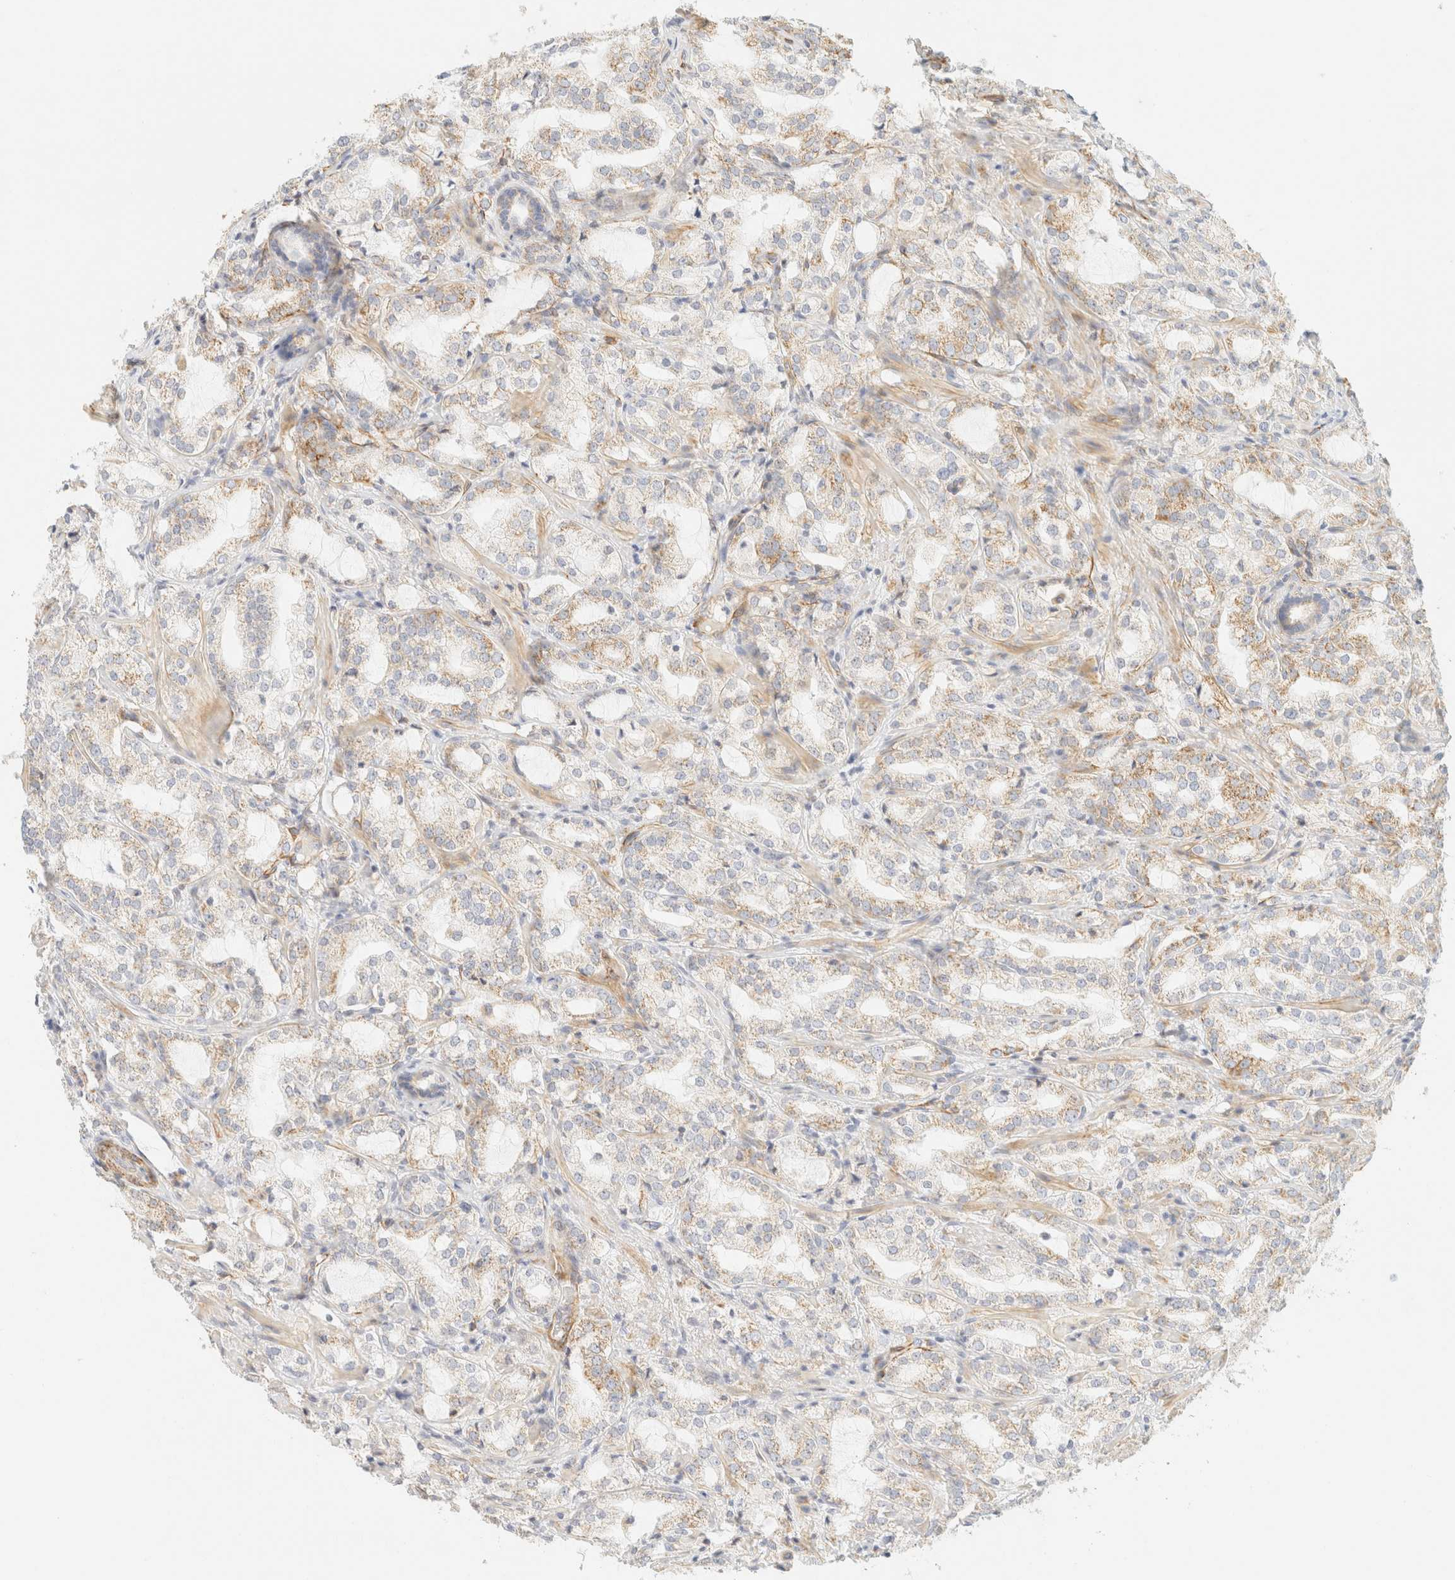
{"staining": {"intensity": "moderate", "quantity": "25%-75%", "location": "cytoplasmic/membranous"}, "tissue": "prostate cancer", "cell_type": "Tumor cells", "image_type": "cancer", "snomed": [{"axis": "morphology", "description": "Adenocarcinoma, High grade"}, {"axis": "topography", "description": "Prostate"}], "caption": "Protein staining of prostate cancer (adenocarcinoma (high-grade)) tissue exhibits moderate cytoplasmic/membranous staining in approximately 25%-75% of tumor cells.", "gene": "MRM3", "patient": {"sex": "male", "age": 64}}